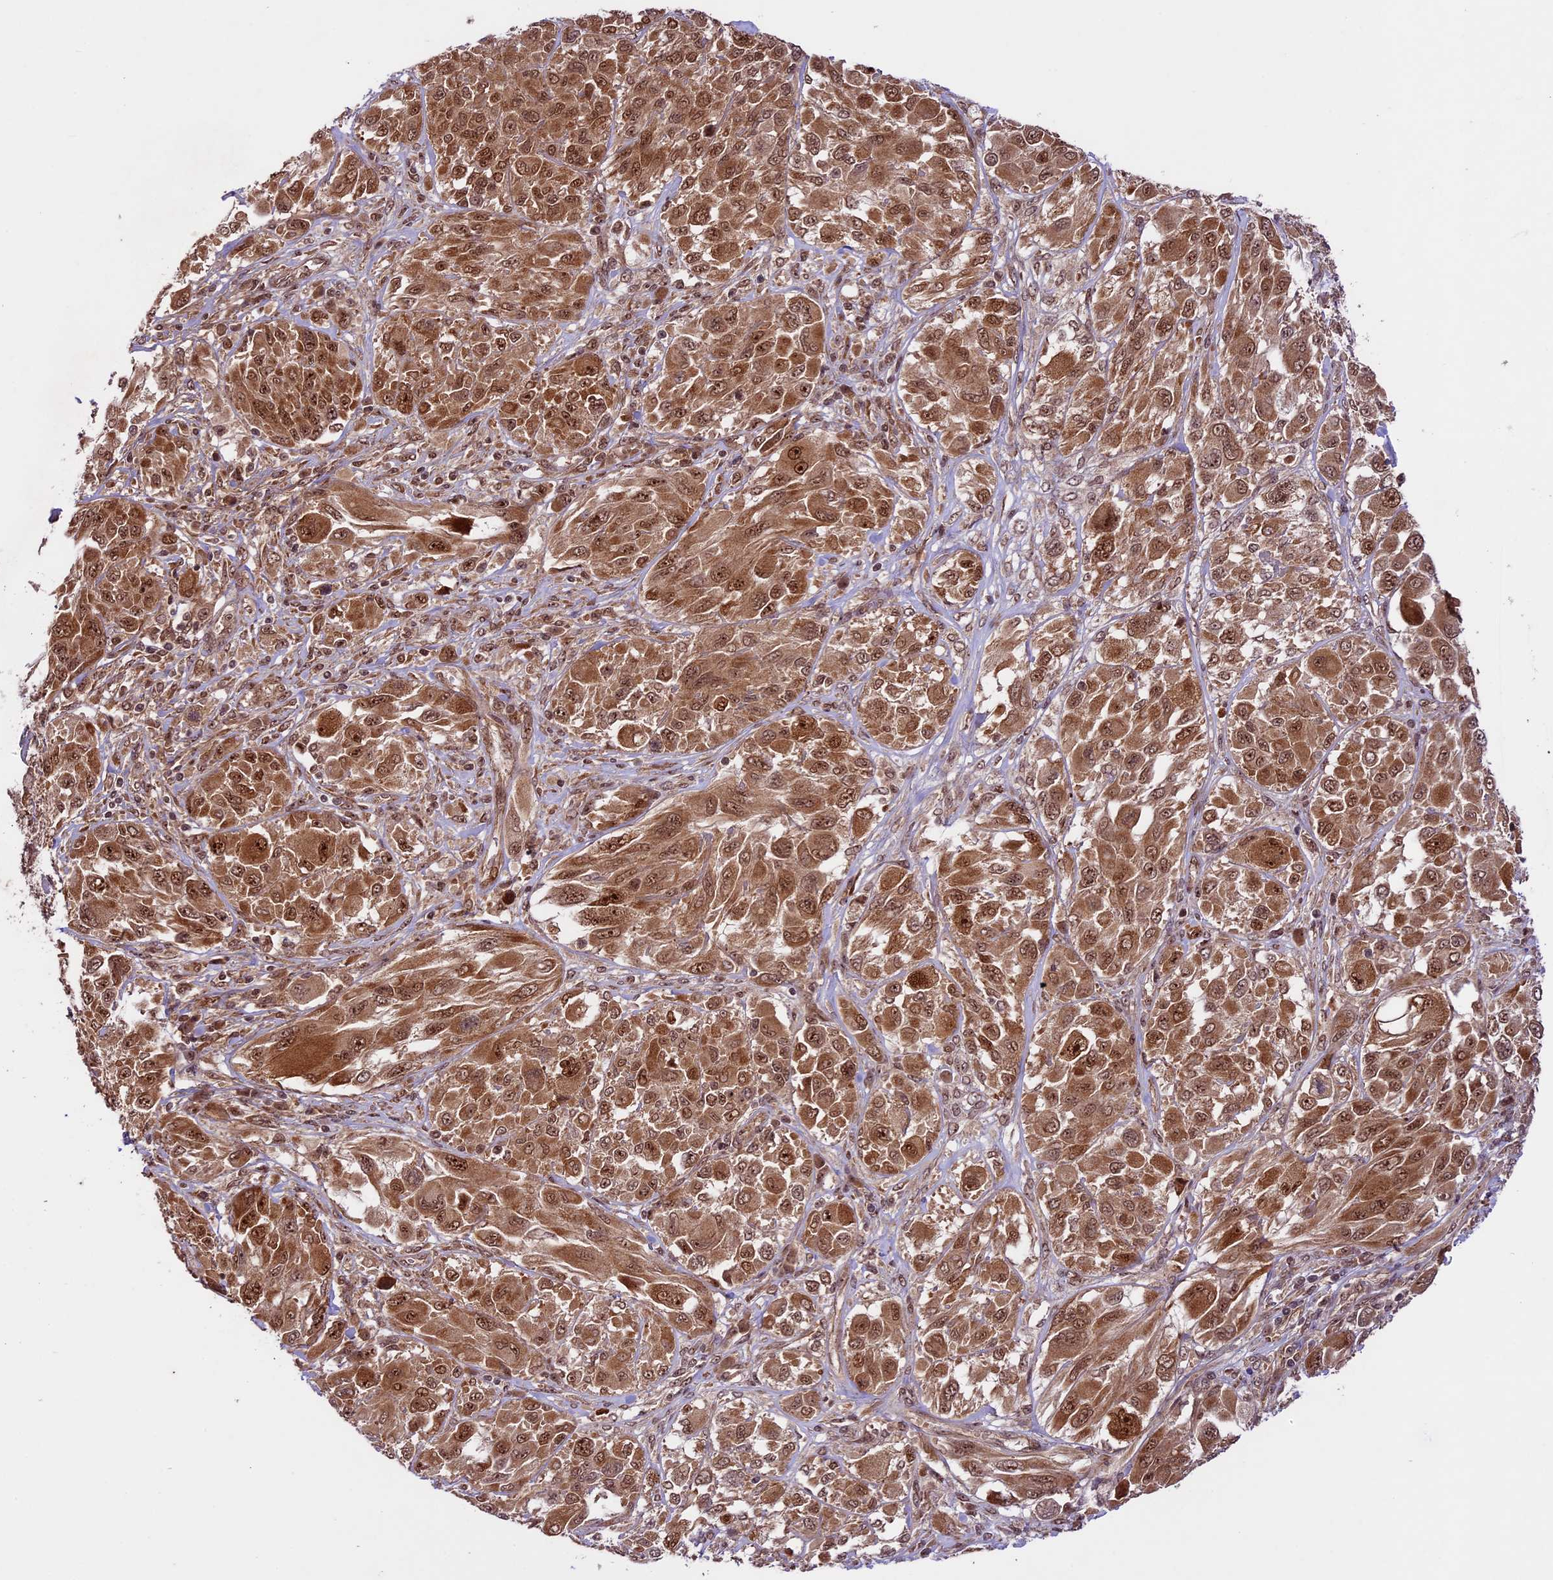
{"staining": {"intensity": "moderate", "quantity": ">75%", "location": "cytoplasmic/membranous,nuclear"}, "tissue": "melanoma", "cell_type": "Tumor cells", "image_type": "cancer", "snomed": [{"axis": "morphology", "description": "Malignant melanoma, NOS"}, {"axis": "topography", "description": "Skin"}], "caption": "This is an image of immunohistochemistry staining of melanoma, which shows moderate staining in the cytoplasmic/membranous and nuclear of tumor cells.", "gene": "DHX38", "patient": {"sex": "female", "age": 91}}